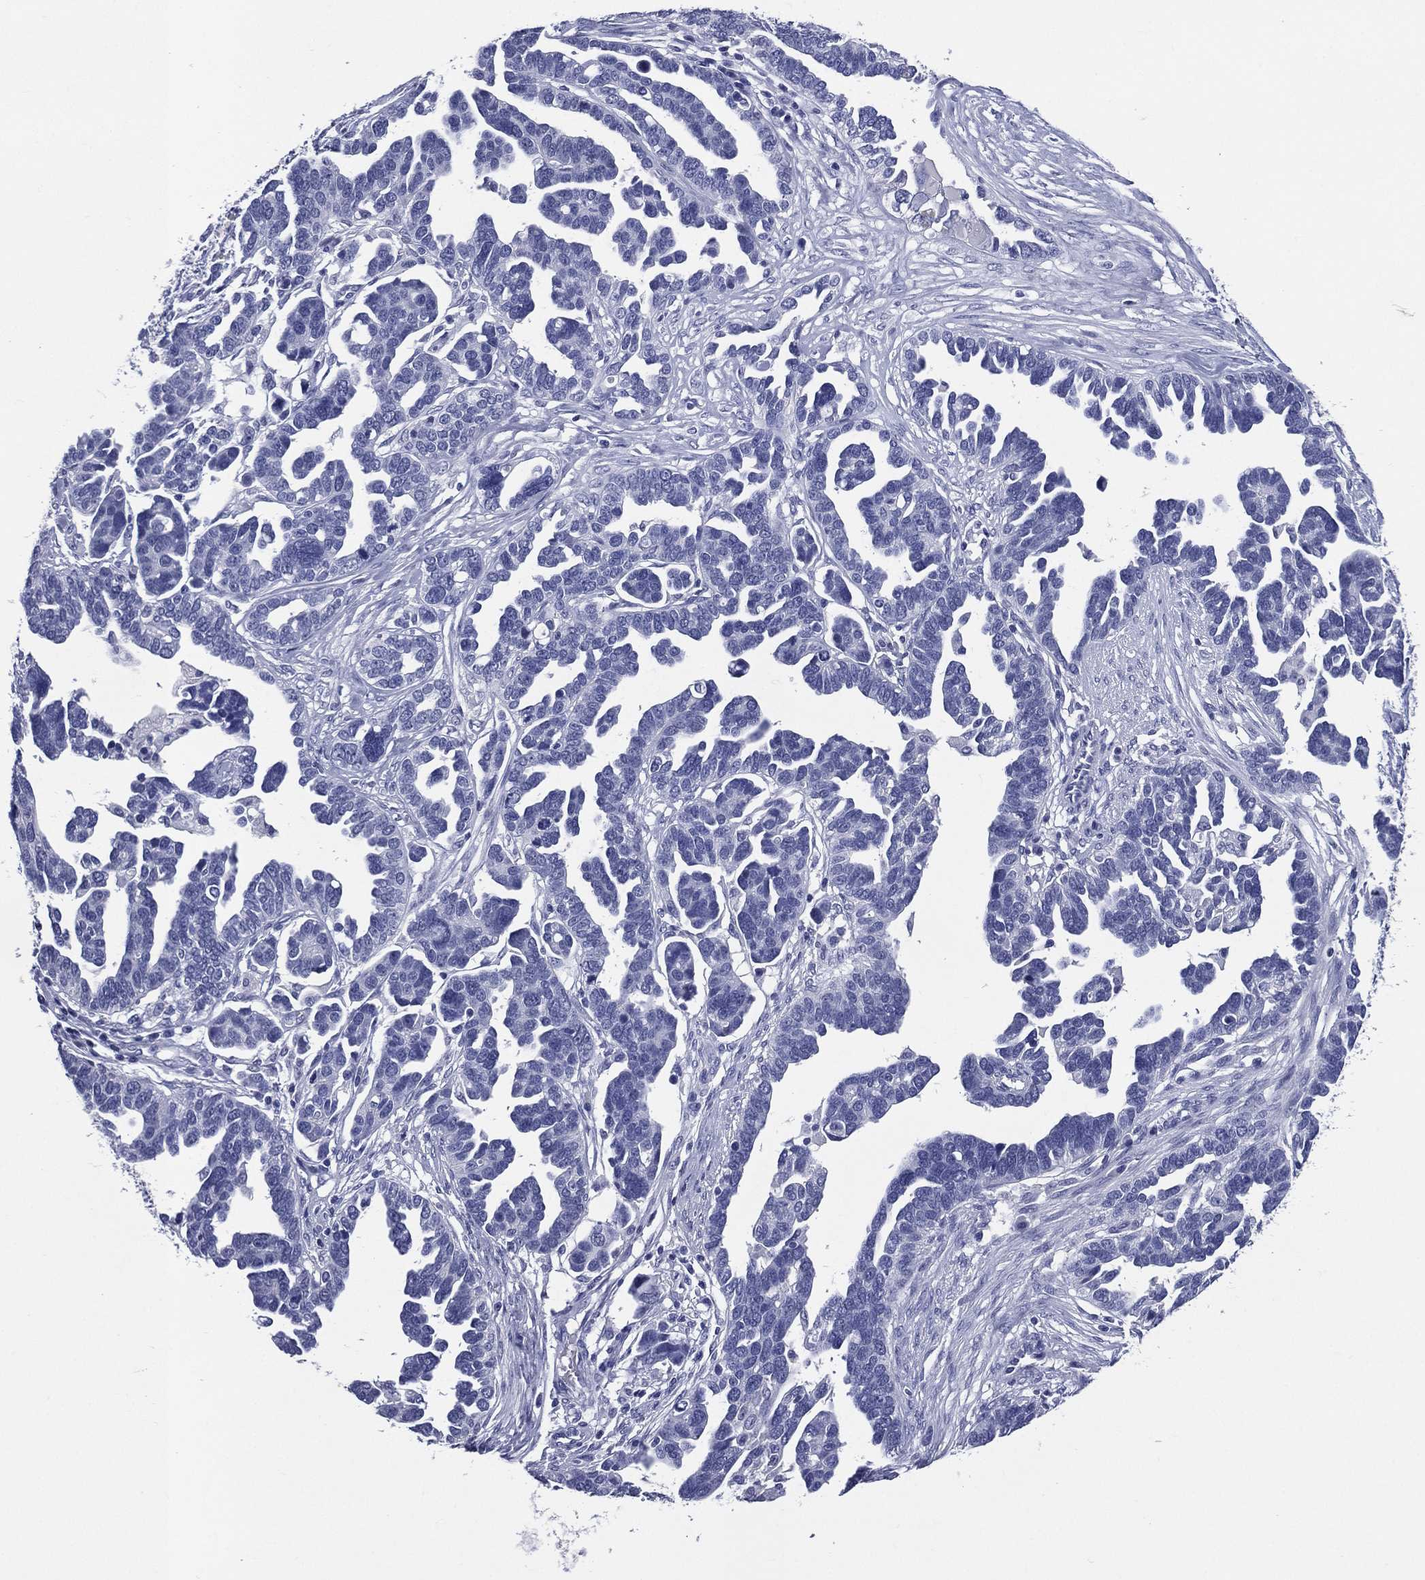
{"staining": {"intensity": "negative", "quantity": "none", "location": "none"}, "tissue": "ovarian cancer", "cell_type": "Tumor cells", "image_type": "cancer", "snomed": [{"axis": "morphology", "description": "Cystadenocarcinoma, serous, NOS"}, {"axis": "topography", "description": "Ovary"}], "caption": "There is no significant positivity in tumor cells of serous cystadenocarcinoma (ovarian).", "gene": "ACE2", "patient": {"sex": "female", "age": 54}}